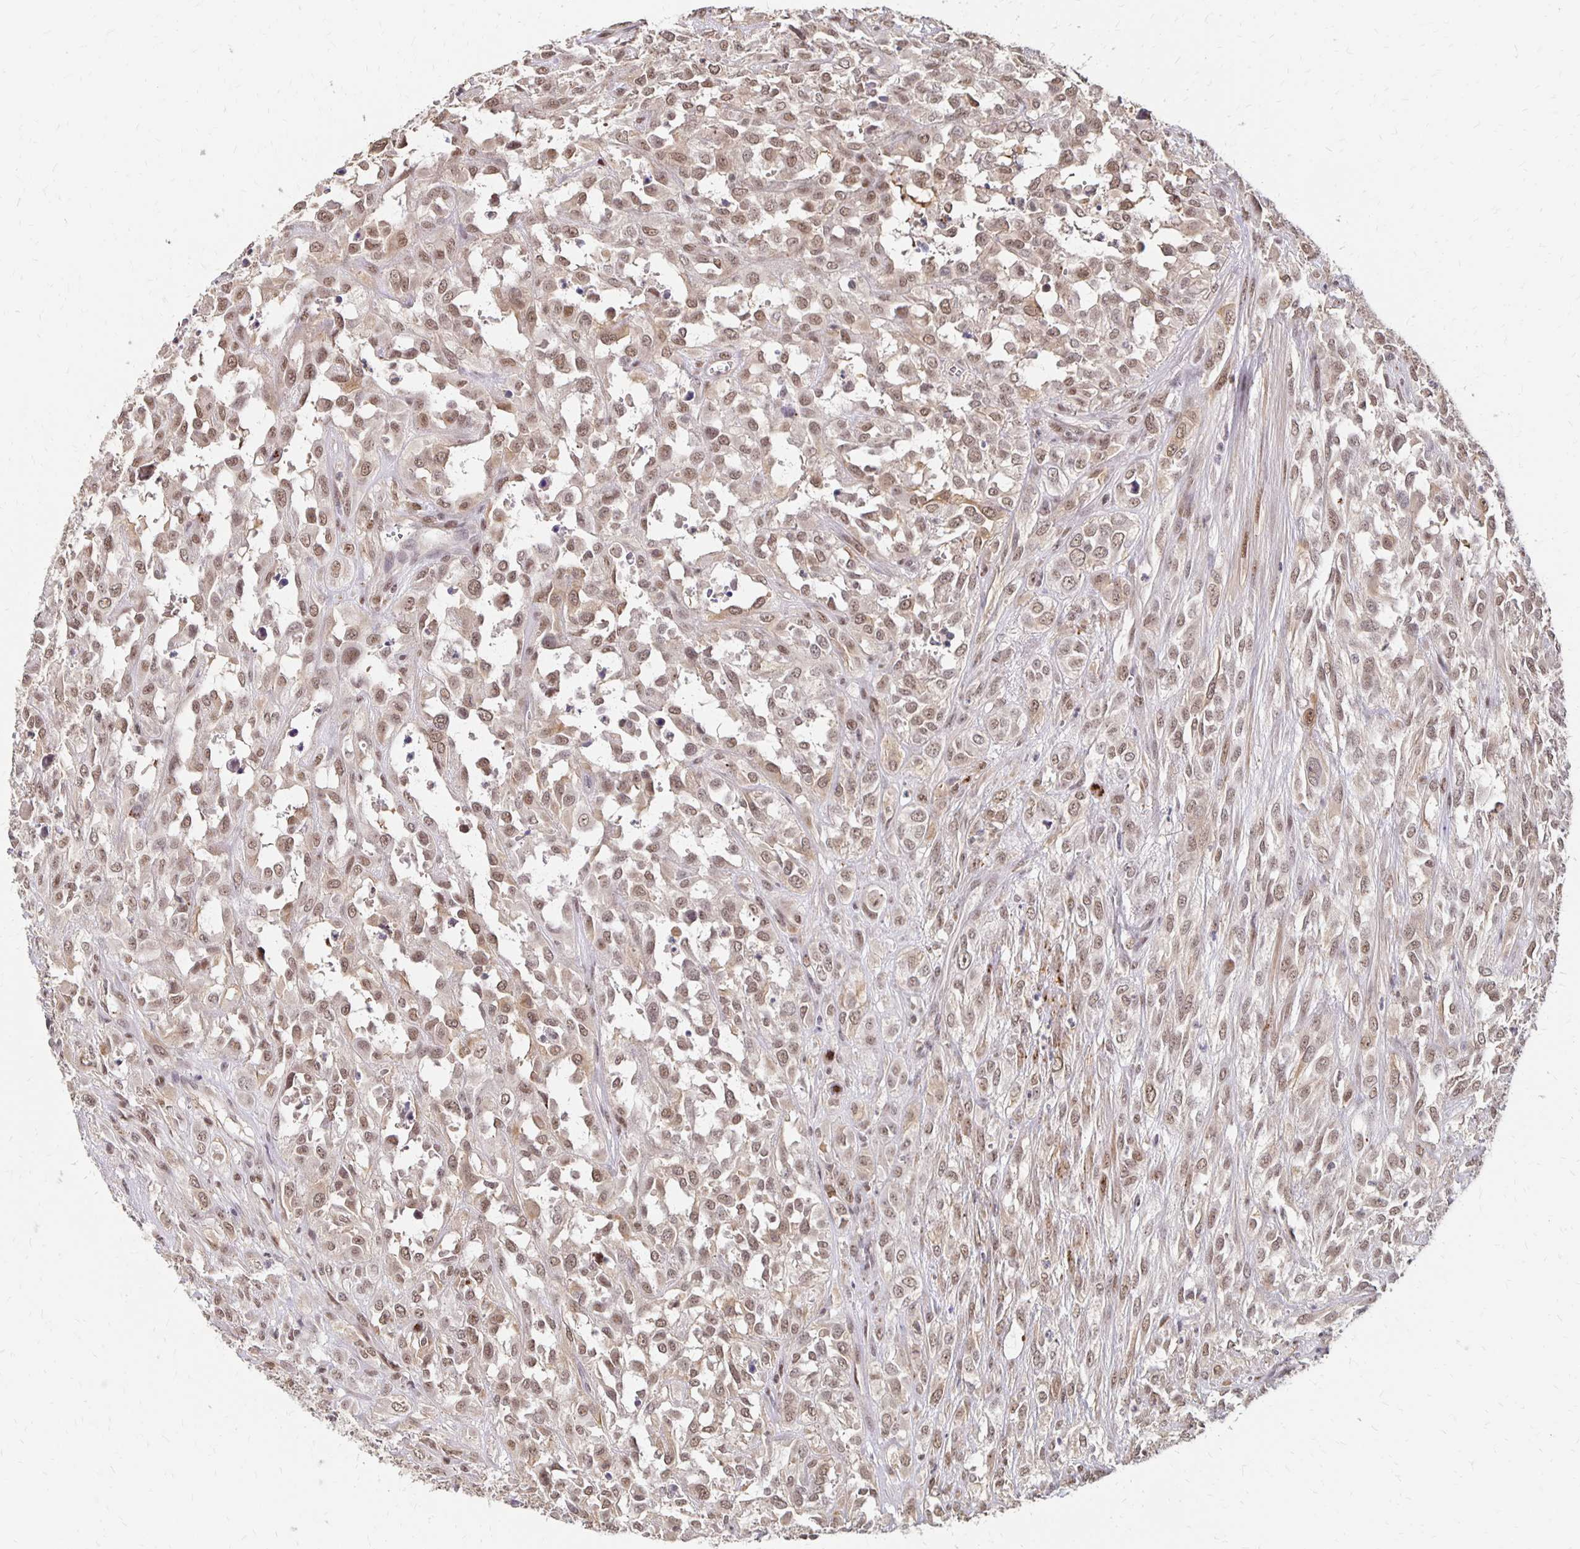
{"staining": {"intensity": "moderate", "quantity": ">75%", "location": "nuclear"}, "tissue": "urothelial cancer", "cell_type": "Tumor cells", "image_type": "cancer", "snomed": [{"axis": "morphology", "description": "Urothelial carcinoma, High grade"}, {"axis": "topography", "description": "Urinary bladder"}], "caption": "A photomicrograph of high-grade urothelial carcinoma stained for a protein exhibits moderate nuclear brown staining in tumor cells.", "gene": "CLASRP", "patient": {"sex": "male", "age": 67}}